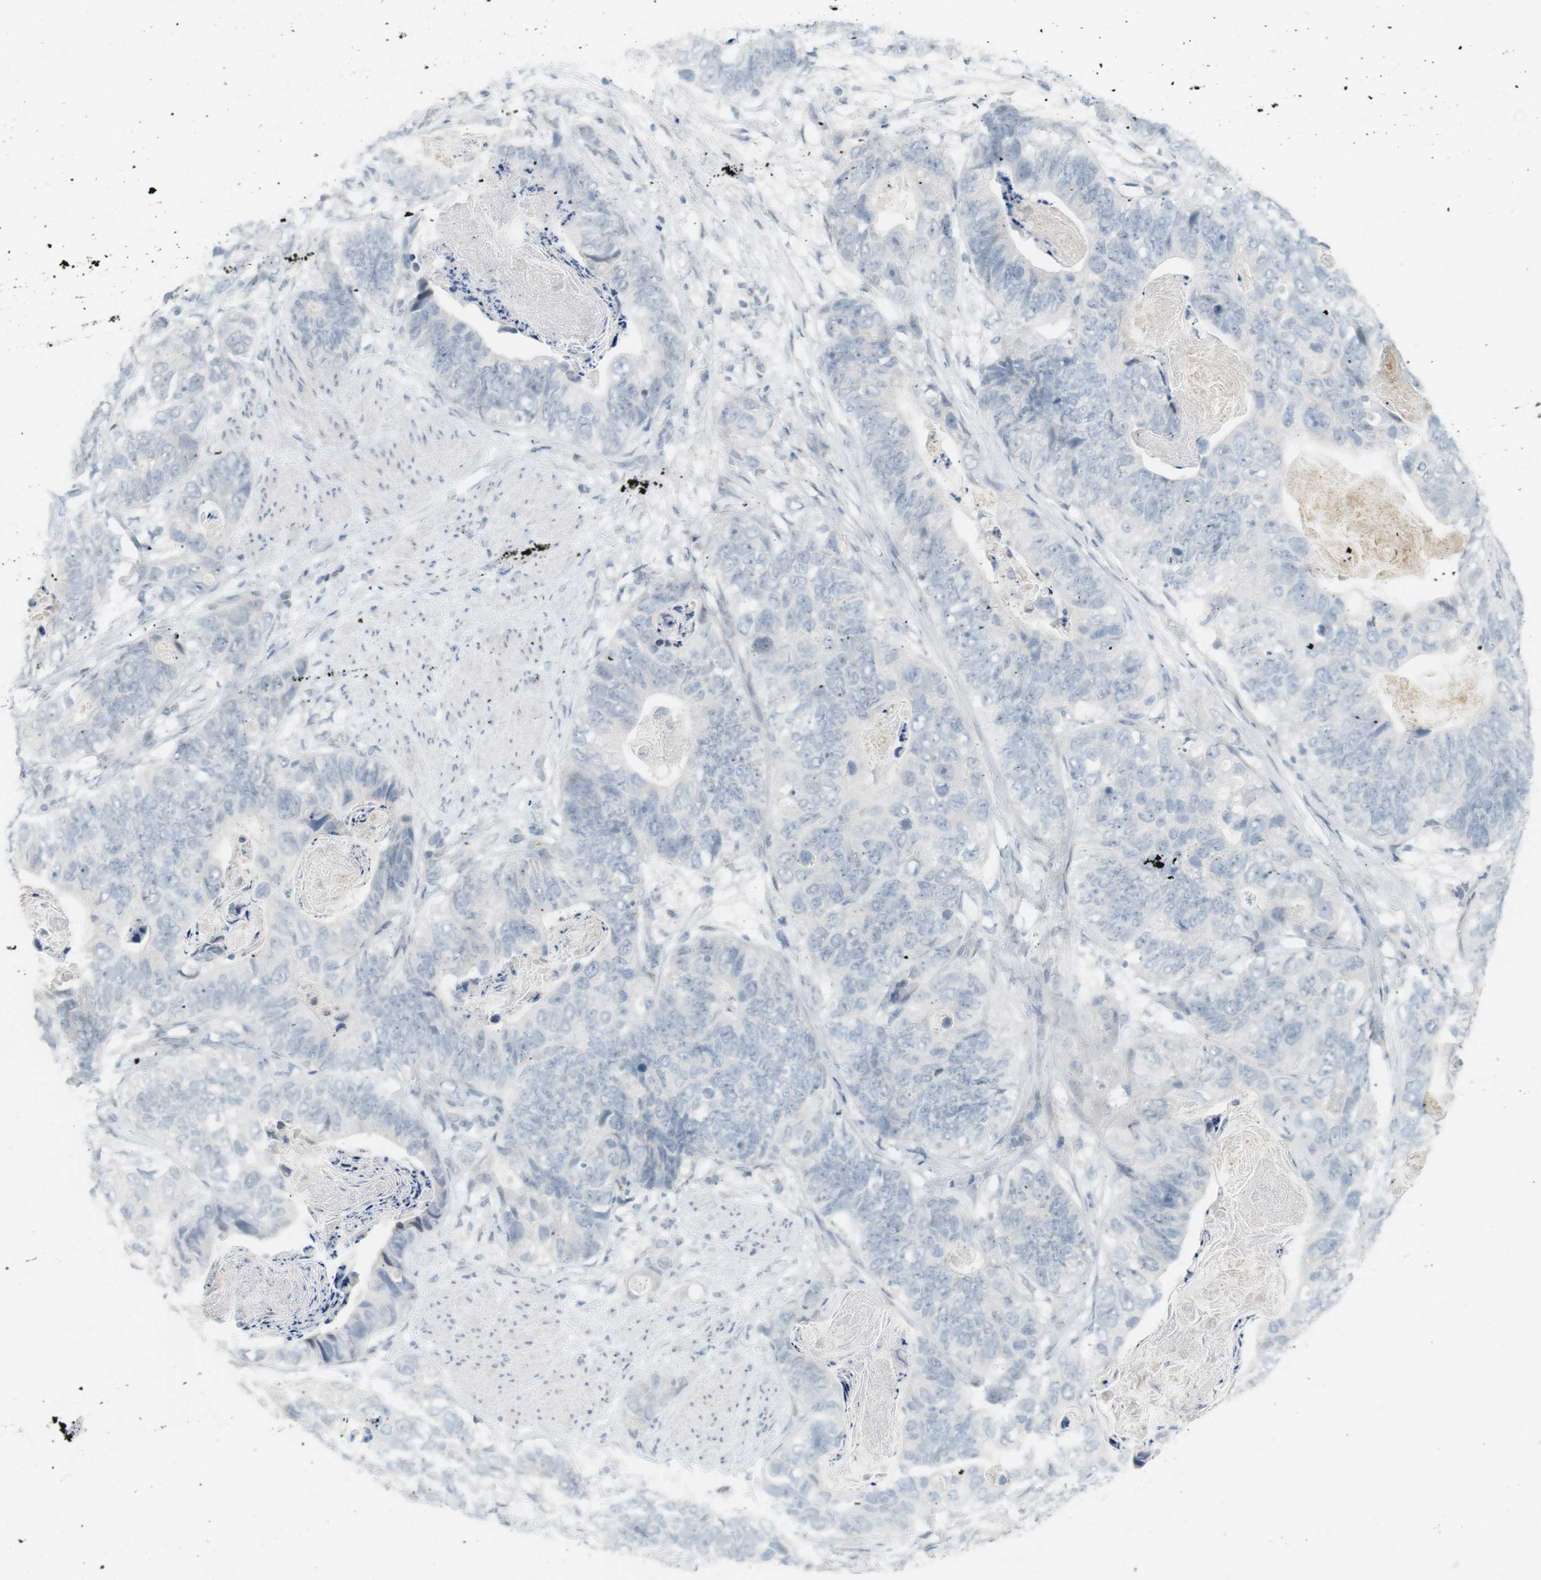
{"staining": {"intensity": "negative", "quantity": "none", "location": "none"}, "tissue": "stomach cancer", "cell_type": "Tumor cells", "image_type": "cancer", "snomed": [{"axis": "morphology", "description": "Adenocarcinoma, NOS"}, {"axis": "topography", "description": "Stomach"}], "caption": "There is no significant staining in tumor cells of stomach cancer (adenocarcinoma).", "gene": "DMC1", "patient": {"sex": "female", "age": 89}}